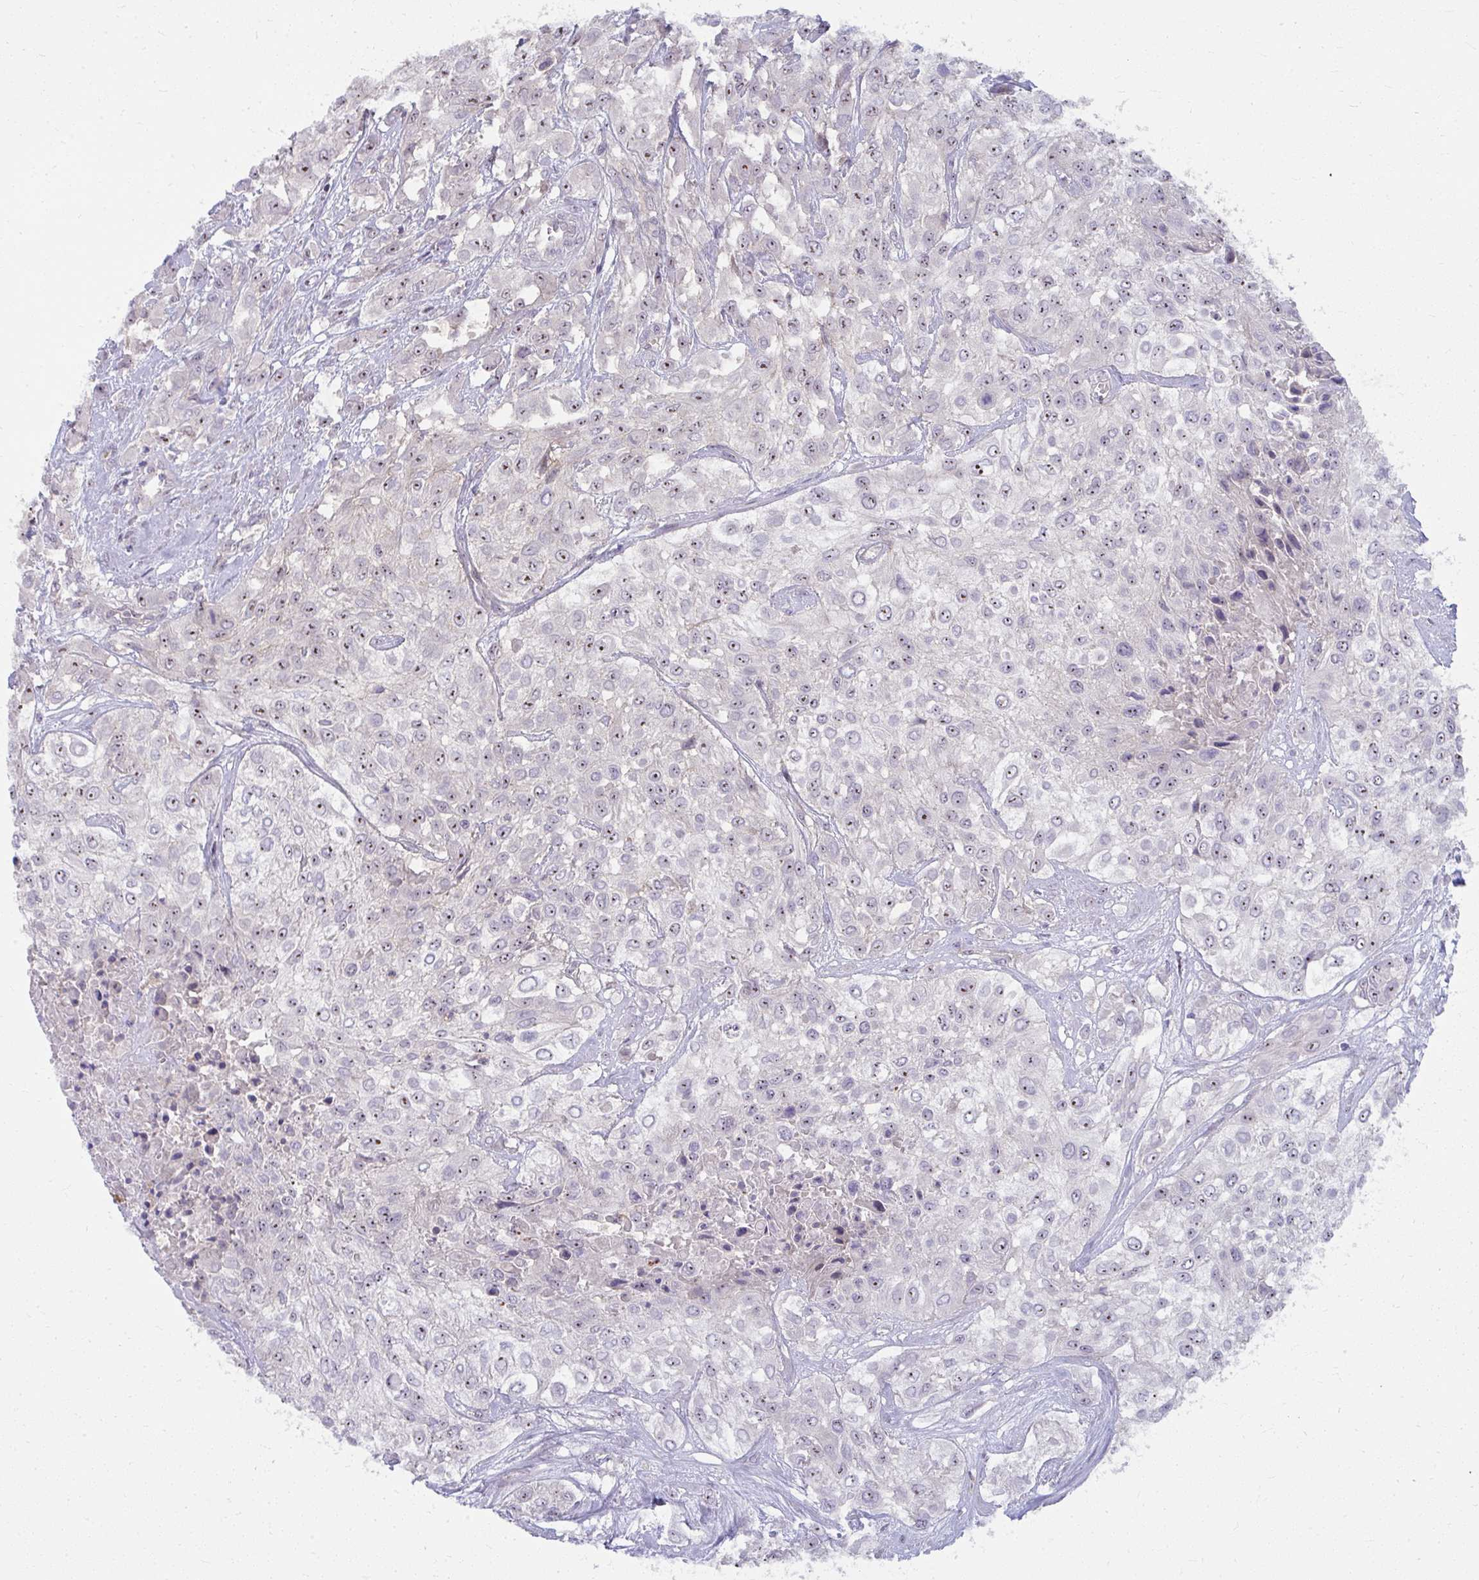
{"staining": {"intensity": "weak", "quantity": "25%-75%", "location": "nuclear"}, "tissue": "urothelial cancer", "cell_type": "Tumor cells", "image_type": "cancer", "snomed": [{"axis": "morphology", "description": "Urothelial carcinoma, High grade"}, {"axis": "topography", "description": "Urinary bladder"}], "caption": "High-grade urothelial carcinoma stained with a protein marker exhibits weak staining in tumor cells.", "gene": "MUS81", "patient": {"sex": "male", "age": 57}}